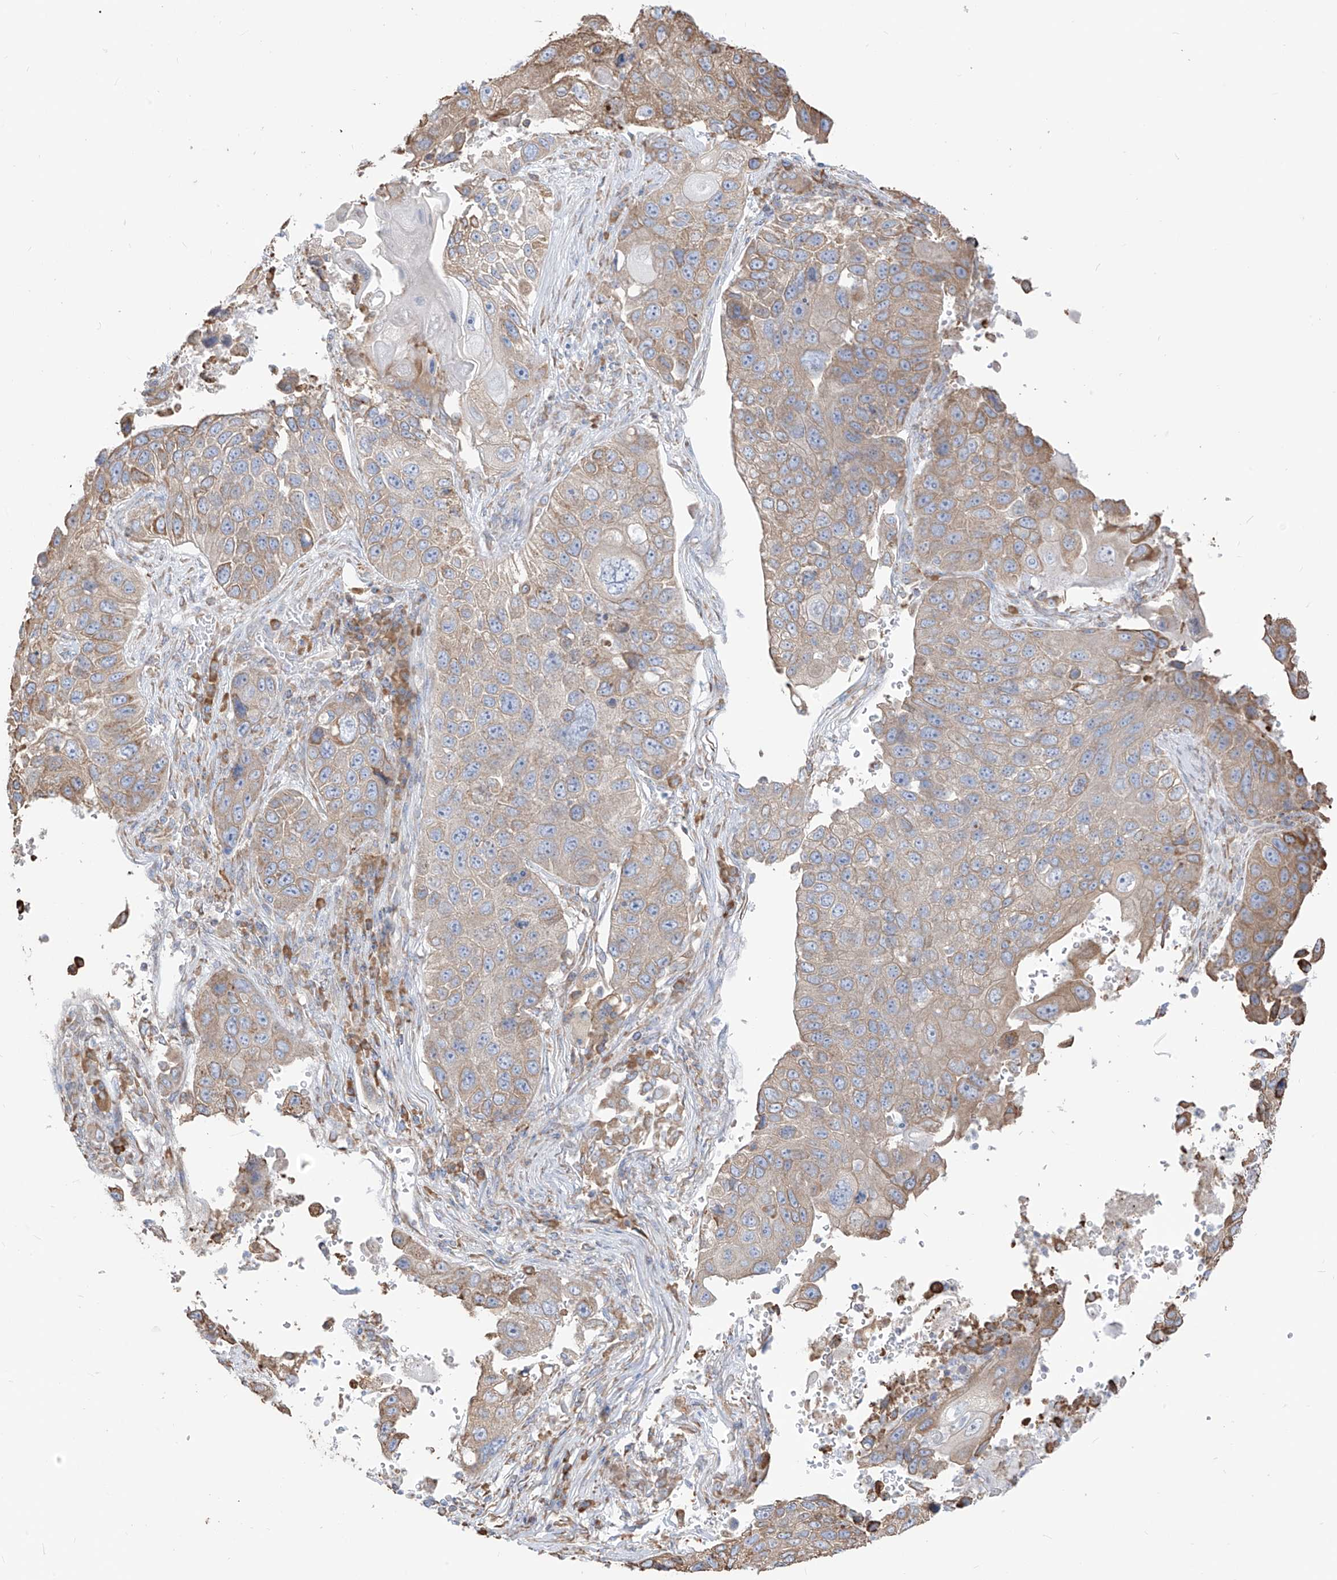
{"staining": {"intensity": "moderate", "quantity": "<25%", "location": "cytoplasmic/membranous"}, "tissue": "lung cancer", "cell_type": "Tumor cells", "image_type": "cancer", "snomed": [{"axis": "morphology", "description": "Squamous cell carcinoma, NOS"}, {"axis": "topography", "description": "Lung"}], "caption": "Lung cancer stained for a protein reveals moderate cytoplasmic/membranous positivity in tumor cells. The protein of interest is stained brown, and the nuclei are stained in blue (DAB (3,3'-diaminobenzidine) IHC with brightfield microscopy, high magnification).", "gene": "PDIA6", "patient": {"sex": "male", "age": 61}}